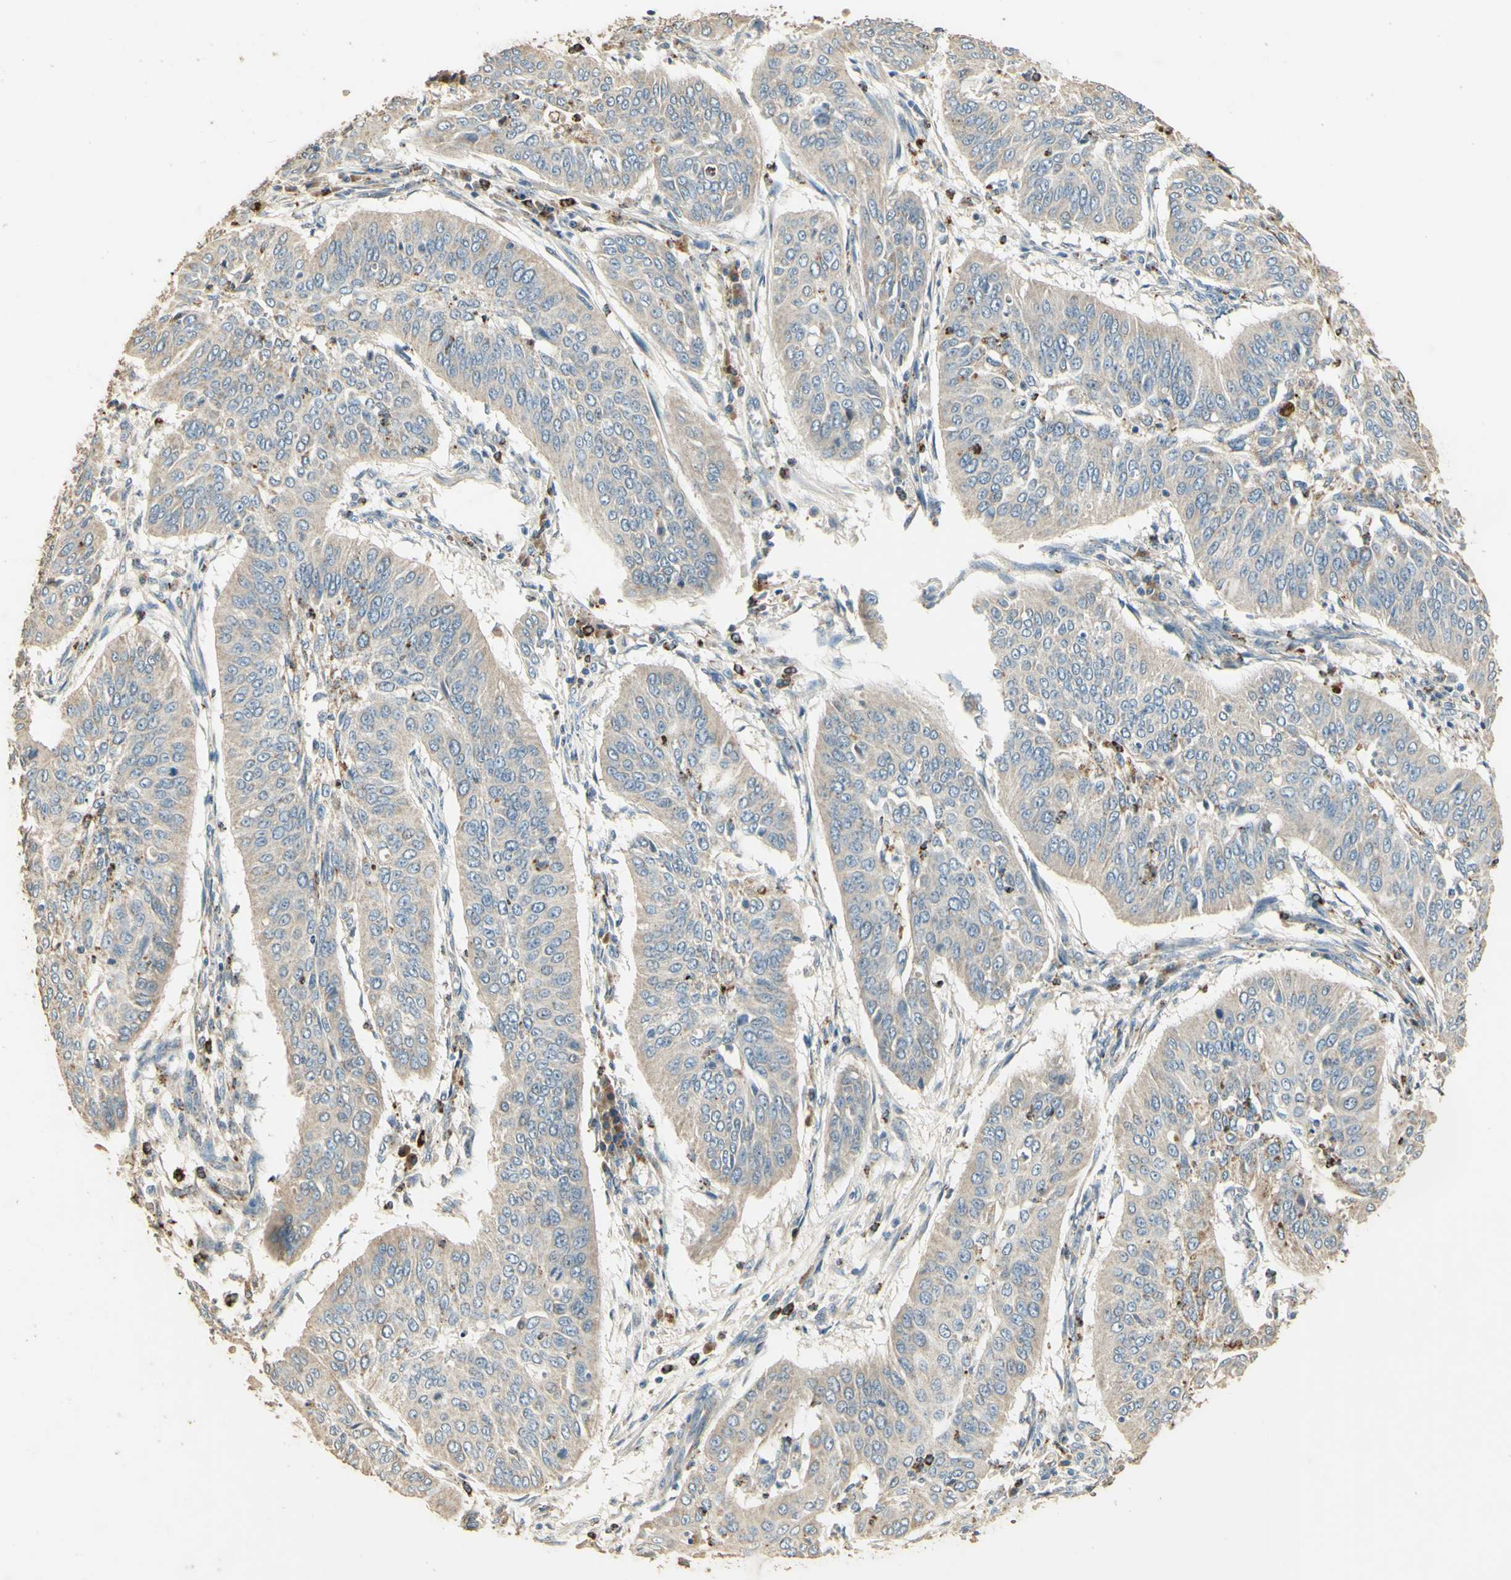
{"staining": {"intensity": "negative", "quantity": "none", "location": "none"}, "tissue": "cervical cancer", "cell_type": "Tumor cells", "image_type": "cancer", "snomed": [{"axis": "morphology", "description": "Normal tissue, NOS"}, {"axis": "morphology", "description": "Squamous cell carcinoma, NOS"}, {"axis": "topography", "description": "Cervix"}], "caption": "This is an immunohistochemistry (IHC) image of cervical cancer (squamous cell carcinoma). There is no positivity in tumor cells.", "gene": "ARHGEF17", "patient": {"sex": "female", "age": 39}}